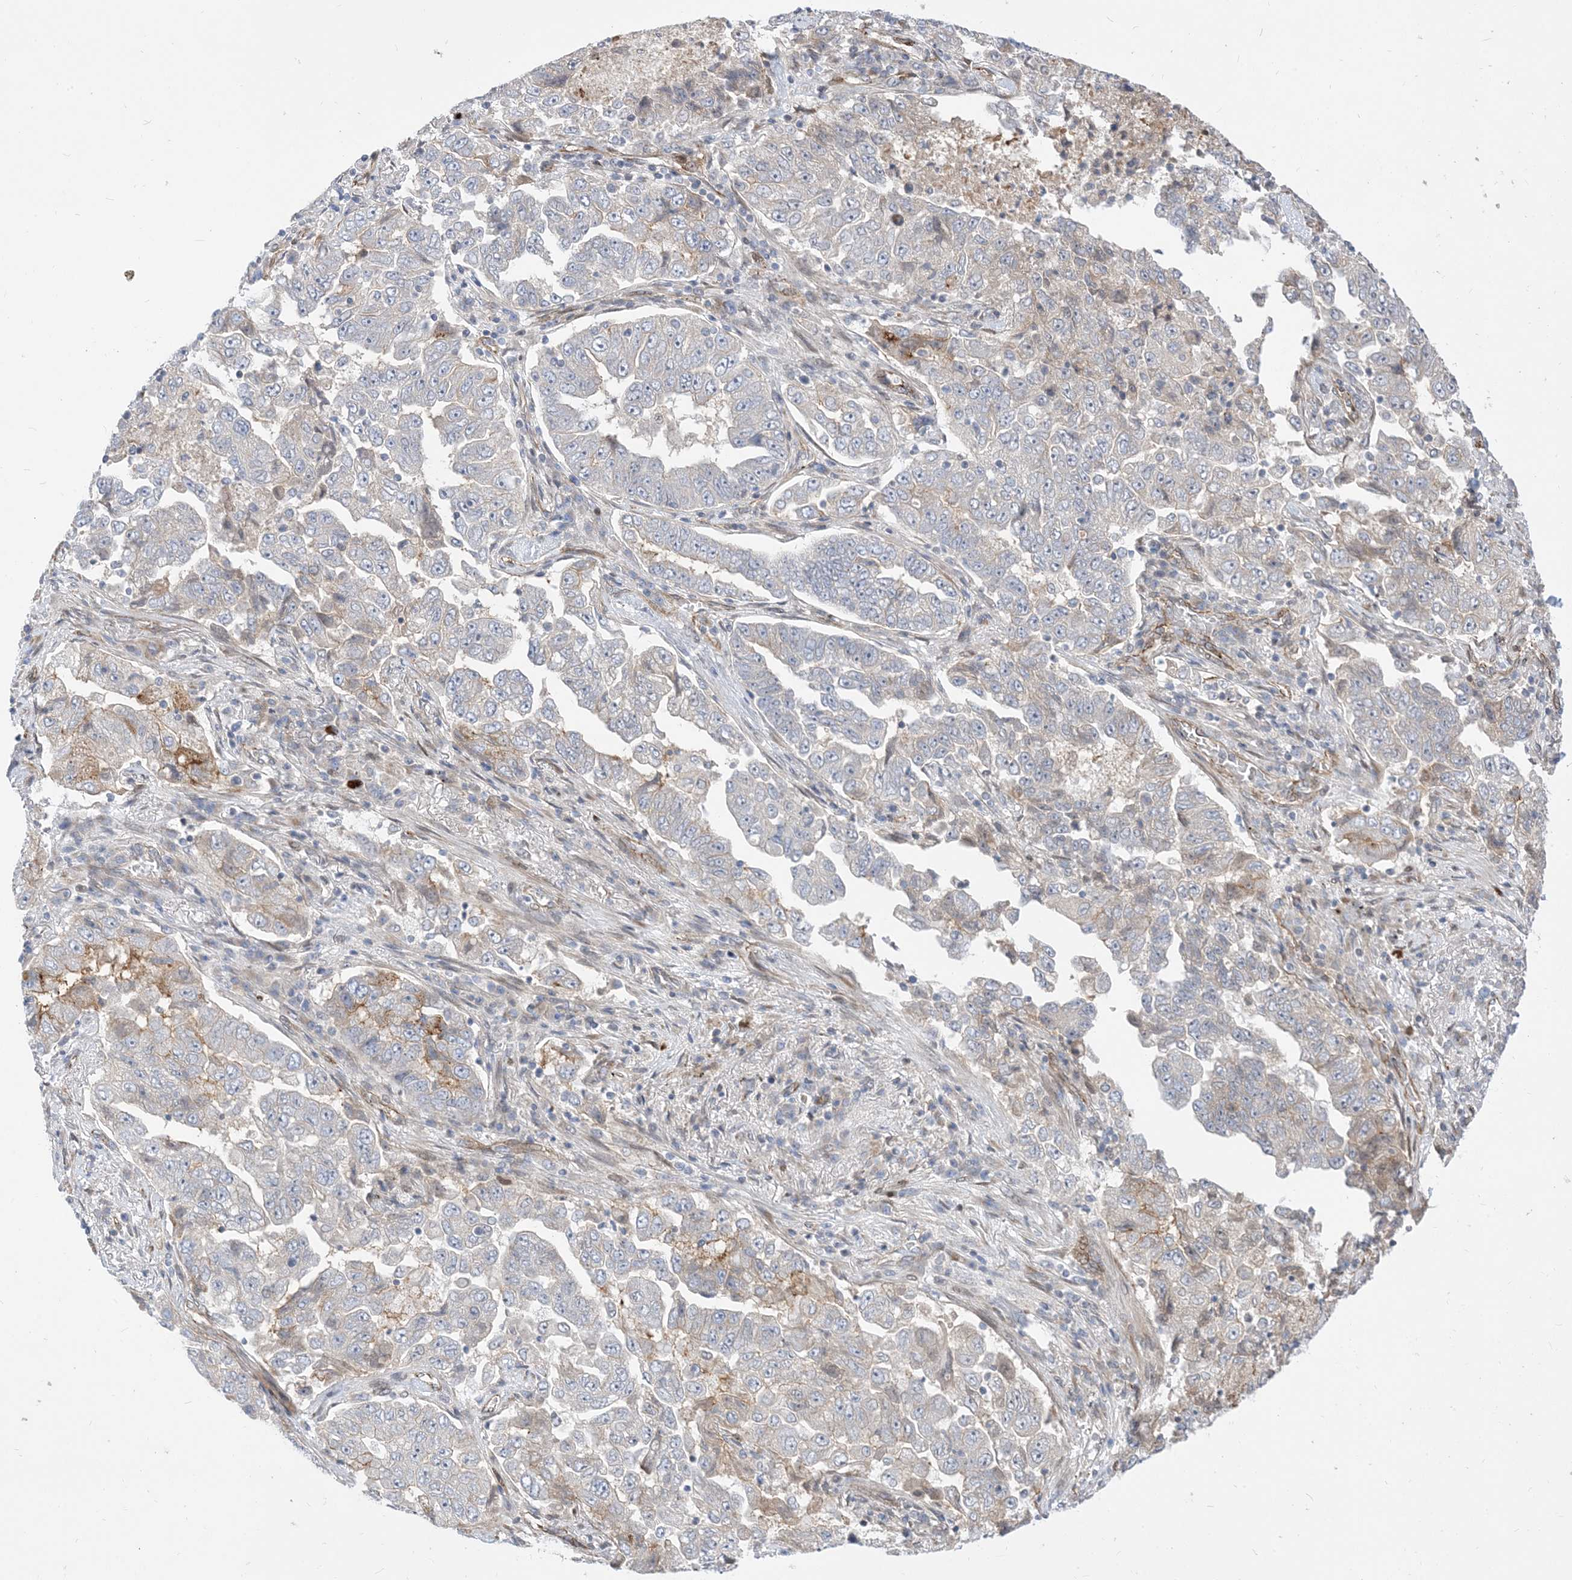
{"staining": {"intensity": "negative", "quantity": "none", "location": "none"}, "tissue": "lung cancer", "cell_type": "Tumor cells", "image_type": "cancer", "snomed": [{"axis": "morphology", "description": "Adenocarcinoma, NOS"}, {"axis": "topography", "description": "Lung"}], "caption": "A high-resolution micrograph shows IHC staining of lung cancer (adenocarcinoma), which displays no significant staining in tumor cells. The staining was performed using DAB to visualize the protein expression in brown, while the nuclei were stained in blue with hematoxylin (Magnification: 20x).", "gene": "TYSND1", "patient": {"sex": "female", "age": 51}}